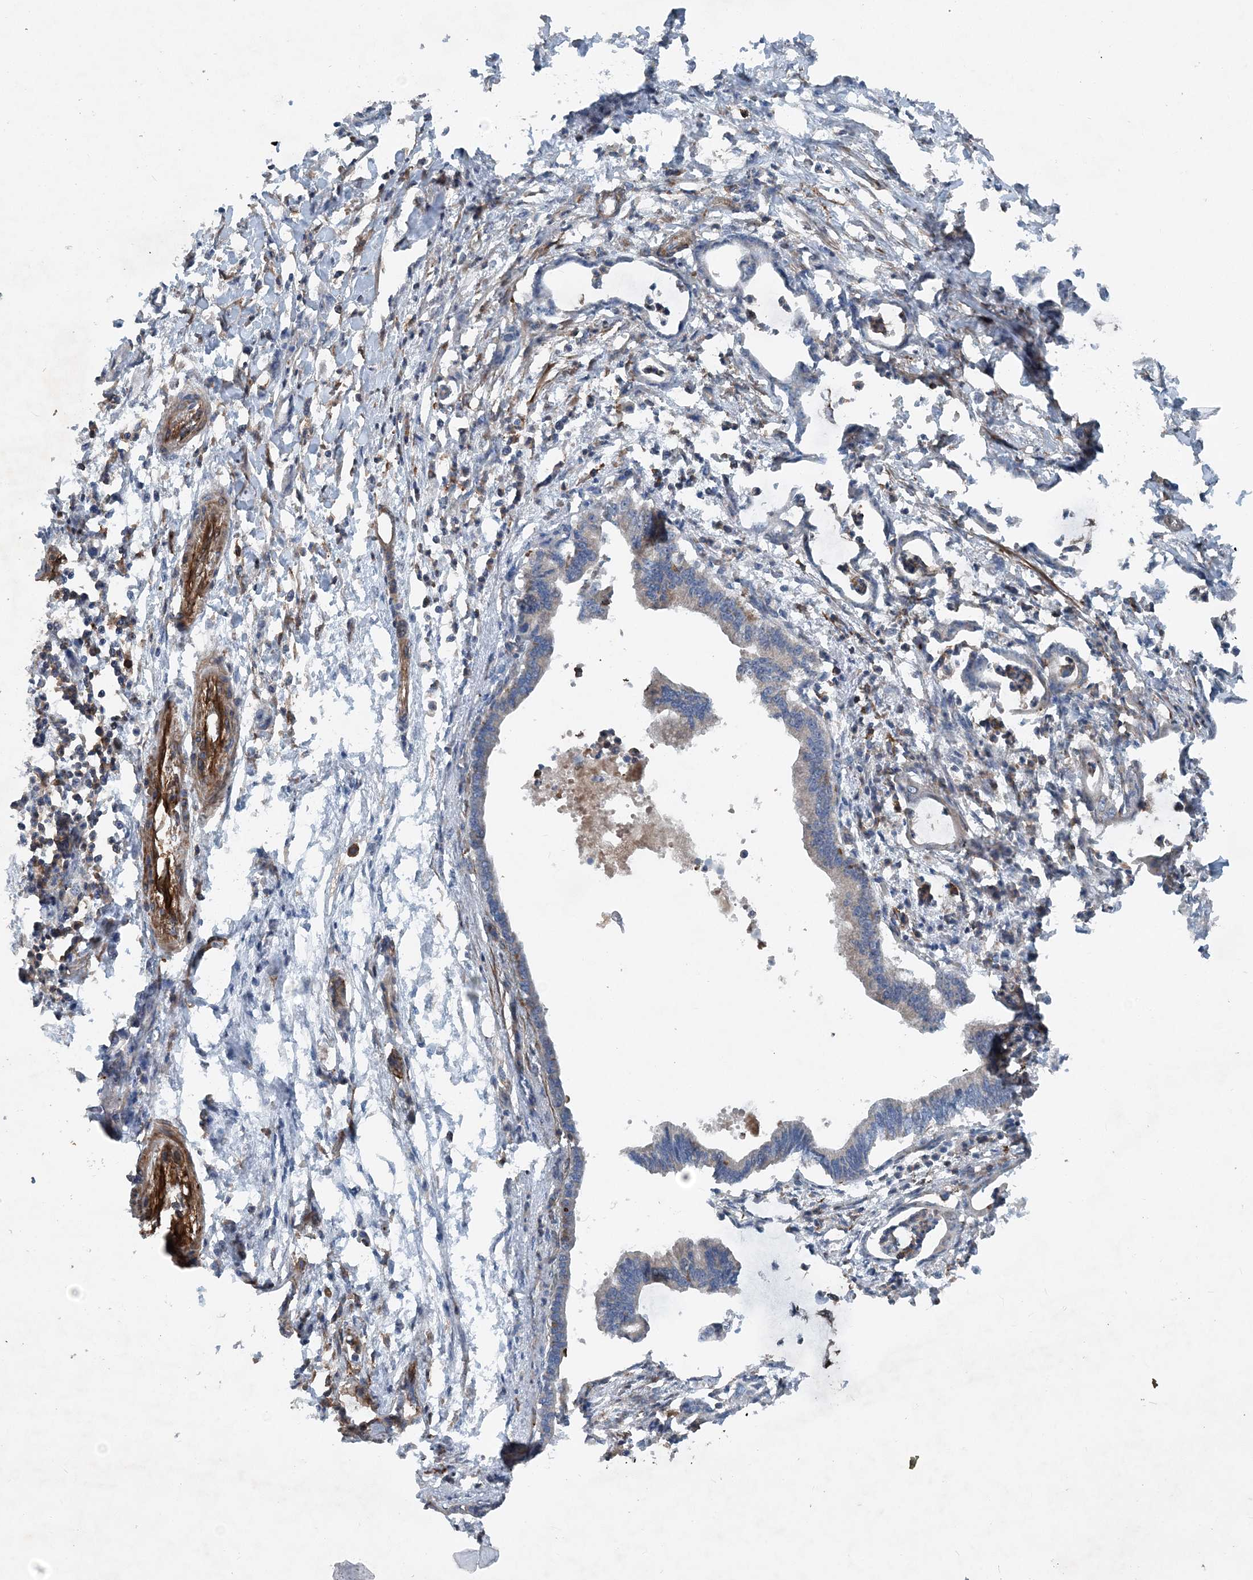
{"staining": {"intensity": "negative", "quantity": "none", "location": "none"}, "tissue": "pancreatic cancer", "cell_type": "Tumor cells", "image_type": "cancer", "snomed": [{"axis": "morphology", "description": "Adenocarcinoma, NOS"}, {"axis": "topography", "description": "Pancreas"}], "caption": "High magnification brightfield microscopy of pancreatic cancer (adenocarcinoma) stained with DAB (3,3'-diaminobenzidine) (brown) and counterstained with hematoxylin (blue): tumor cells show no significant positivity.", "gene": "DGUOK", "patient": {"sex": "female", "age": 55}}